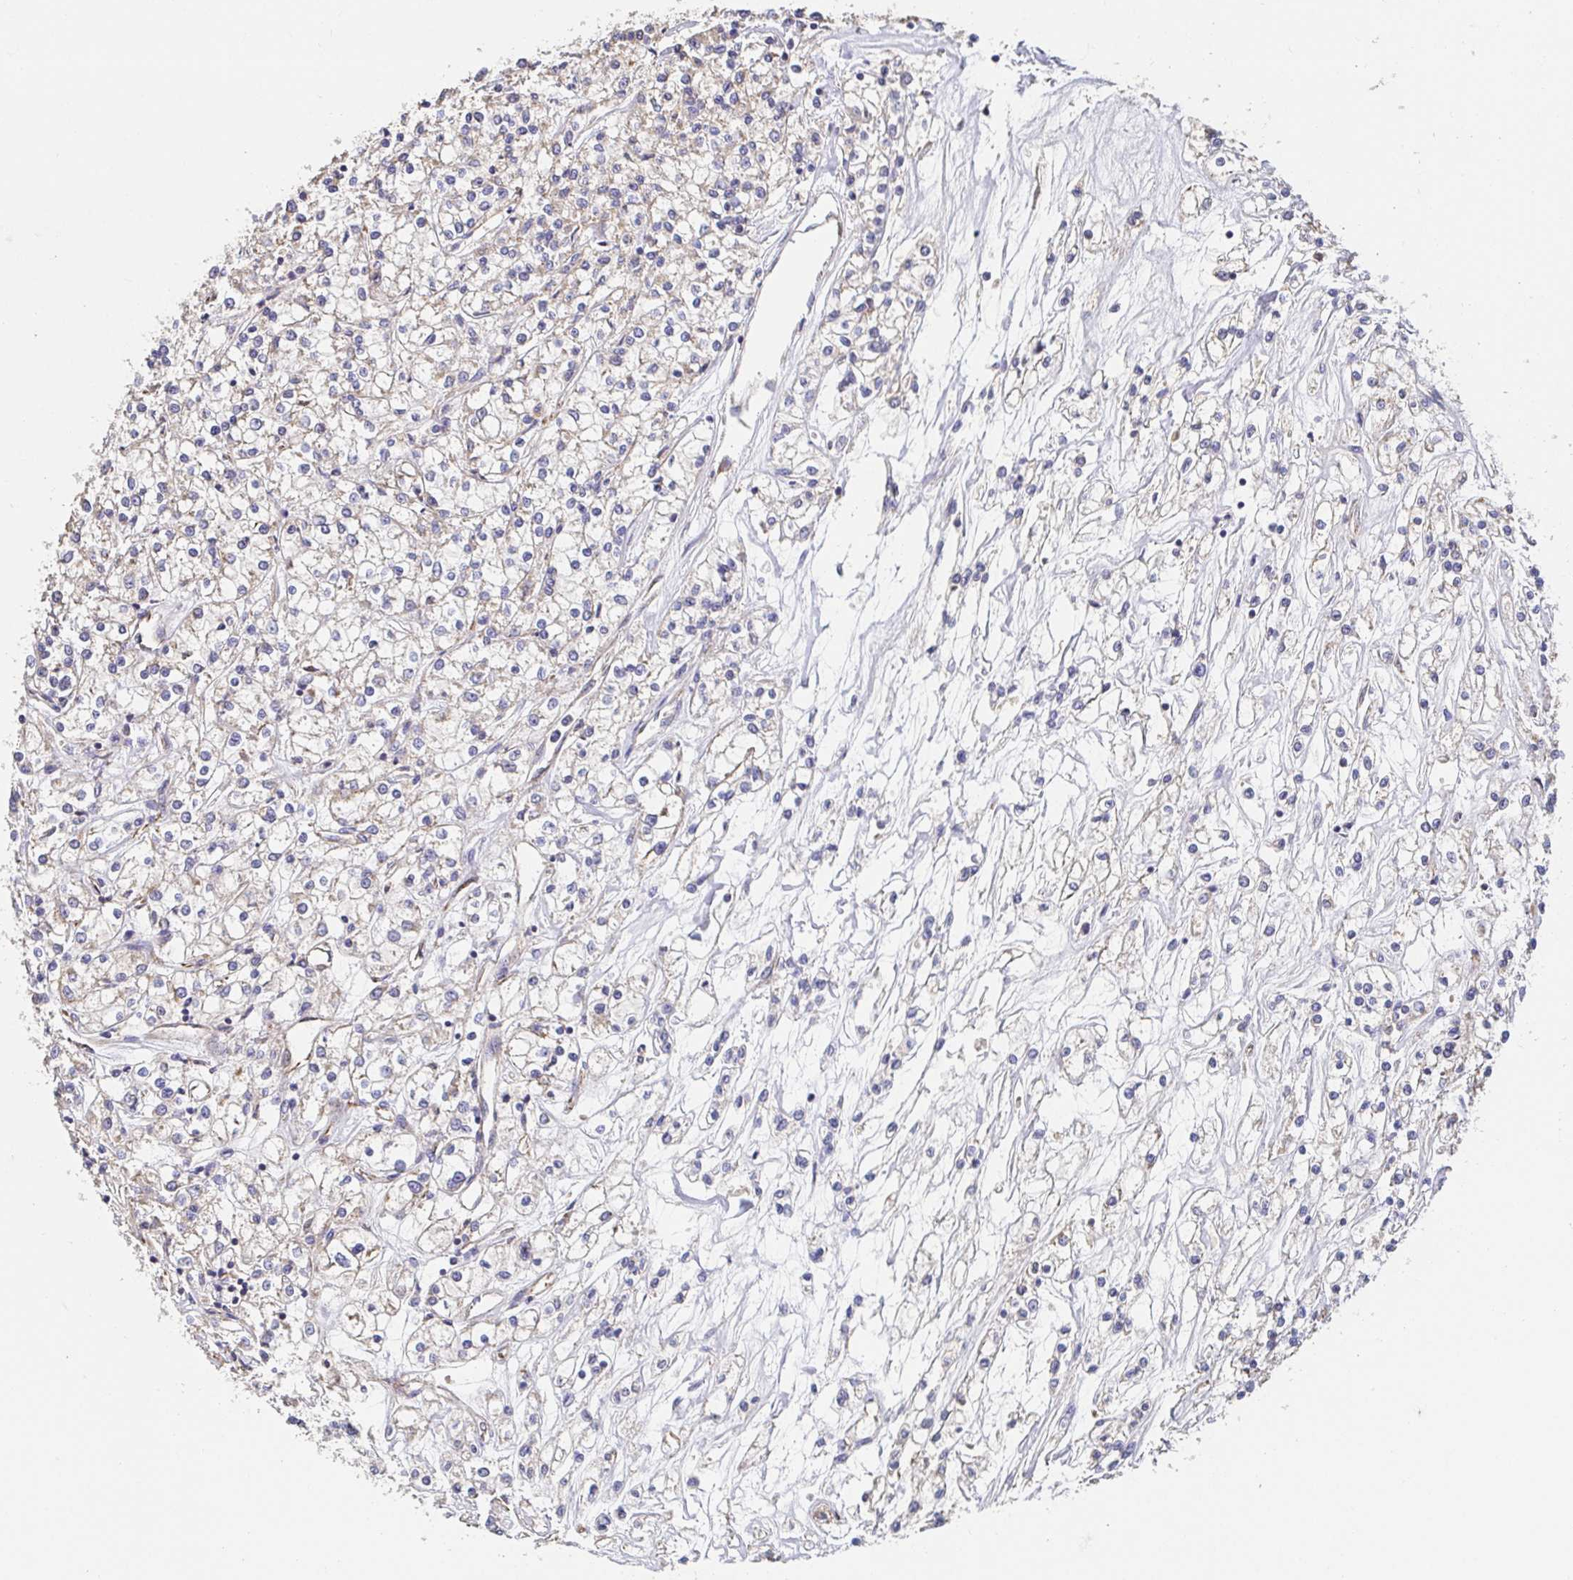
{"staining": {"intensity": "weak", "quantity": "25%-75%", "location": "cytoplasmic/membranous"}, "tissue": "renal cancer", "cell_type": "Tumor cells", "image_type": "cancer", "snomed": [{"axis": "morphology", "description": "Adenocarcinoma, NOS"}, {"axis": "topography", "description": "Kidney"}], "caption": "Immunohistochemical staining of human renal adenocarcinoma reveals low levels of weak cytoplasmic/membranous staining in about 25%-75% of tumor cells.", "gene": "APBB1", "patient": {"sex": "female", "age": 59}}